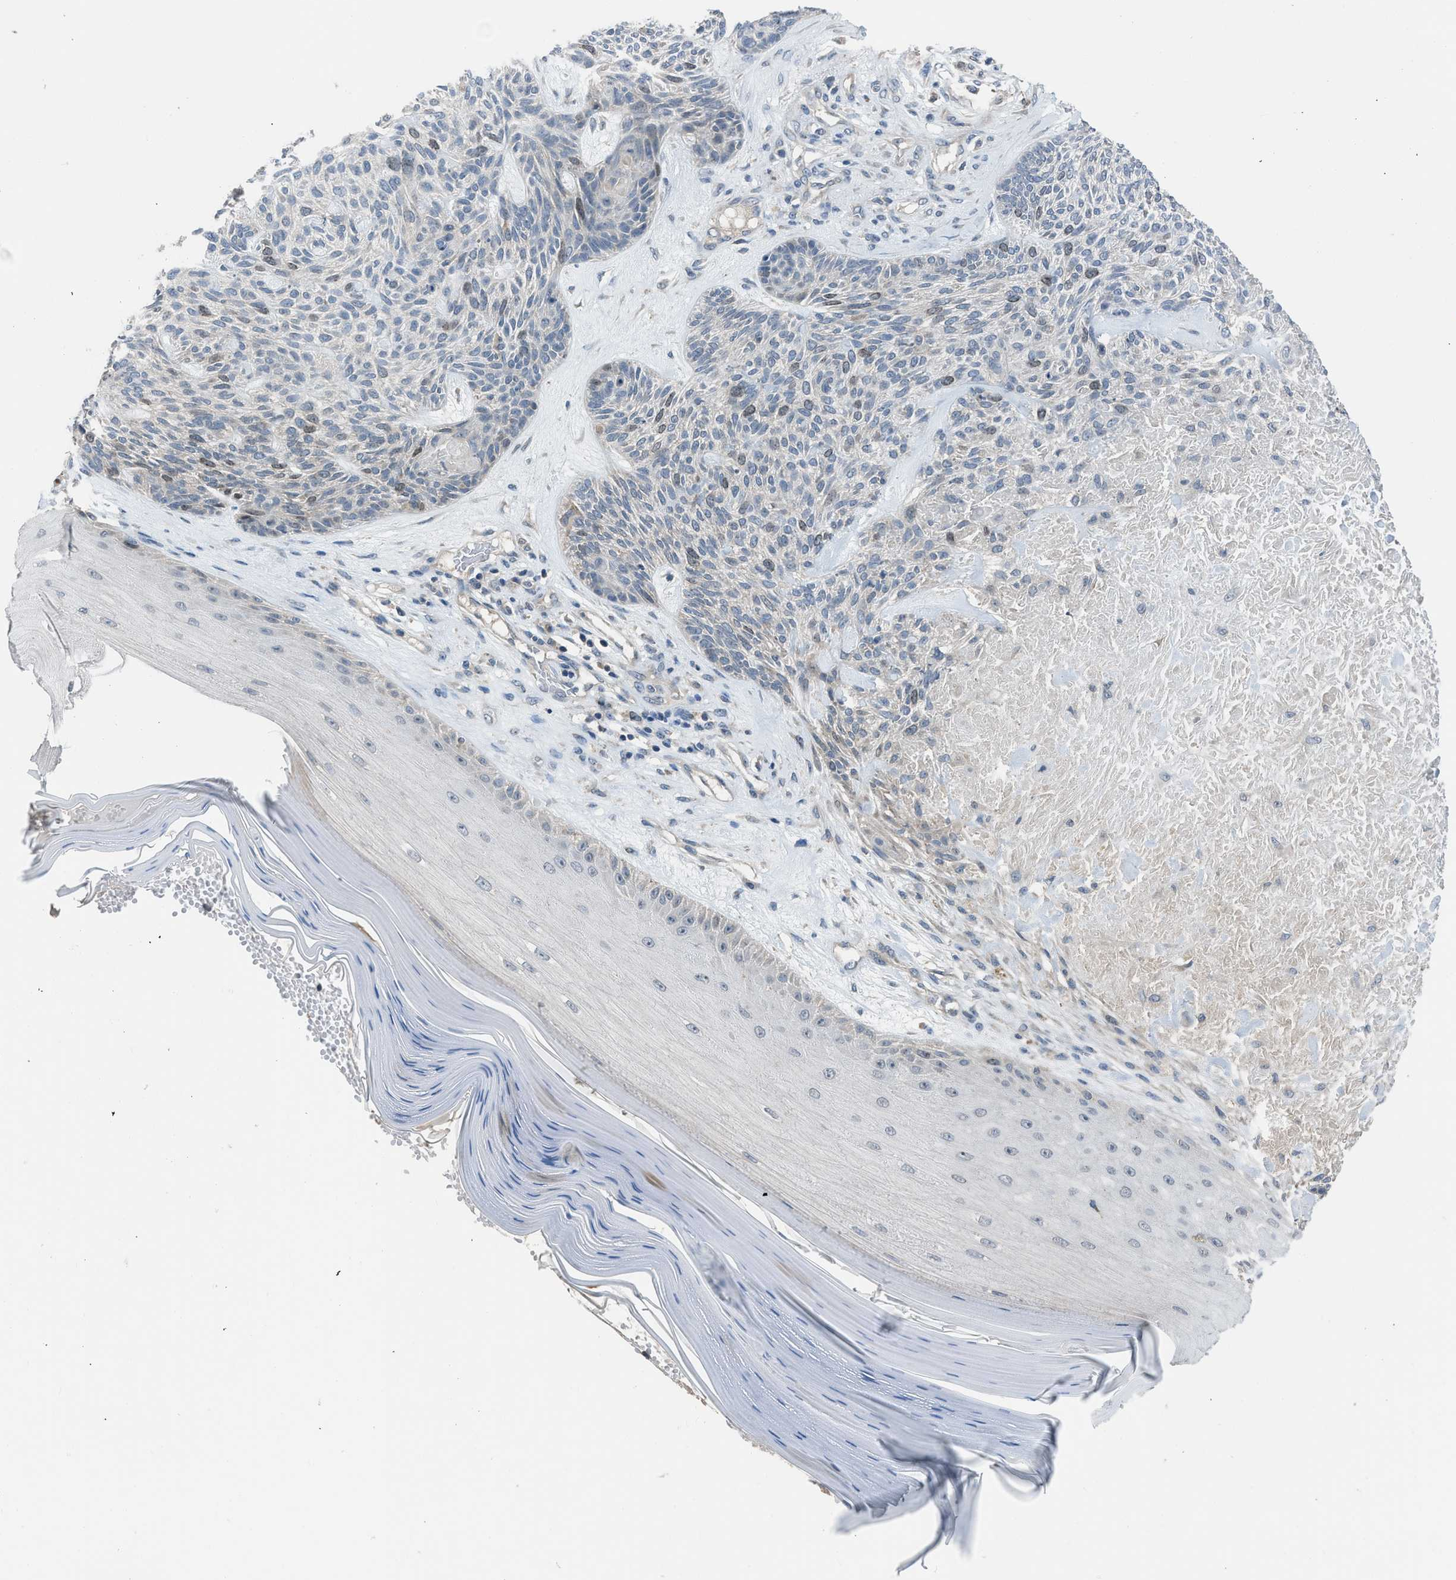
{"staining": {"intensity": "moderate", "quantity": "<25%", "location": "nuclear"}, "tissue": "skin cancer", "cell_type": "Tumor cells", "image_type": "cancer", "snomed": [{"axis": "morphology", "description": "Basal cell carcinoma"}, {"axis": "topography", "description": "Skin"}], "caption": "Moderate nuclear staining is present in approximately <25% of tumor cells in skin cancer. Using DAB (brown) and hematoxylin (blue) stains, captured at high magnification using brightfield microscopy.", "gene": "MIS18A", "patient": {"sex": "male", "age": 55}}